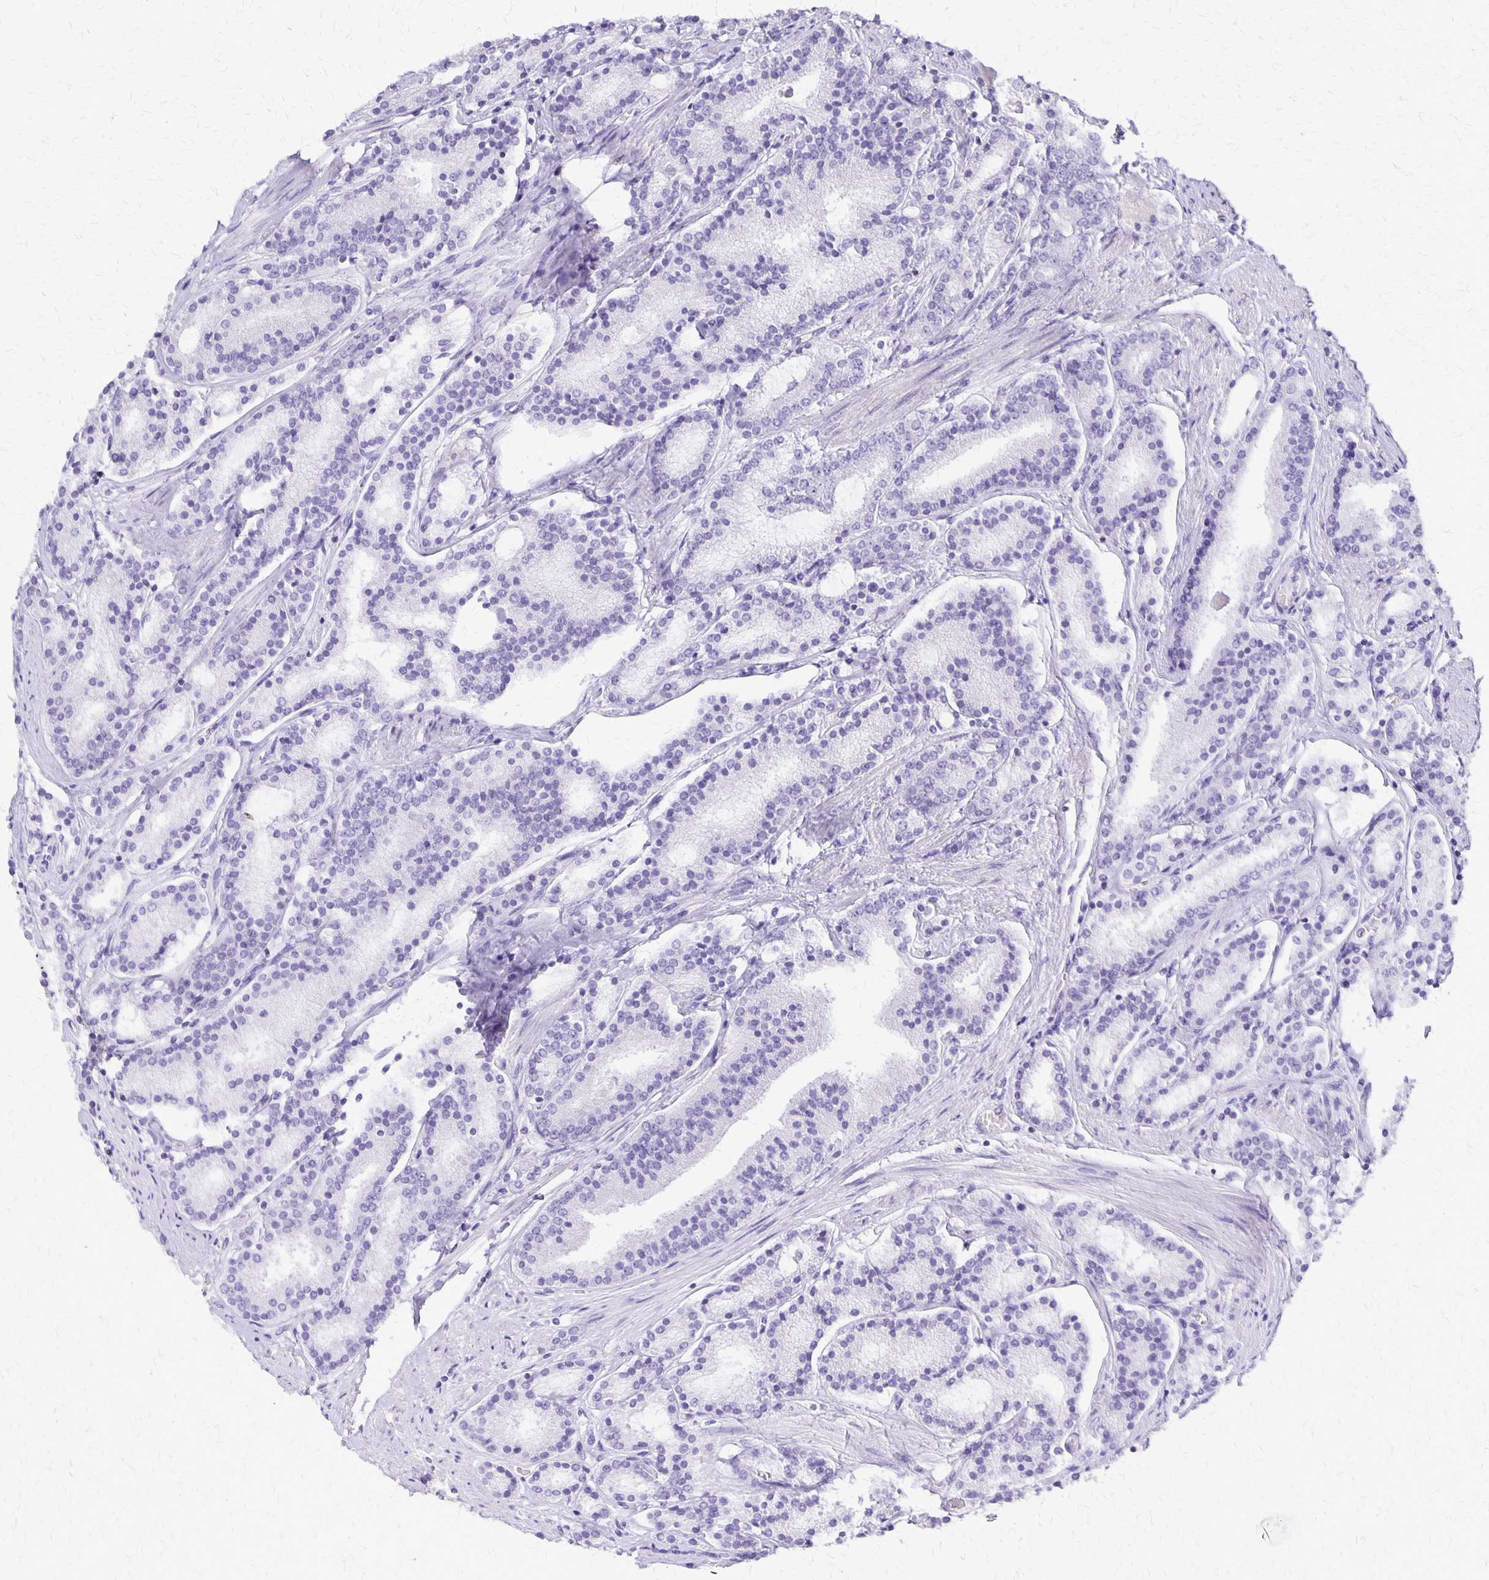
{"staining": {"intensity": "negative", "quantity": "none", "location": "none"}, "tissue": "prostate cancer", "cell_type": "Tumor cells", "image_type": "cancer", "snomed": [{"axis": "morphology", "description": "Adenocarcinoma, High grade"}, {"axis": "topography", "description": "Prostate"}], "caption": "Tumor cells show no significant positivity in prostate adenocarcinoma (high-grade). The staining is performed using DAB brown chromogen with nuclei counter-stained in using hematoxylin.", "gene": "SI", "patient": {"sex": "male", "age": 63}}